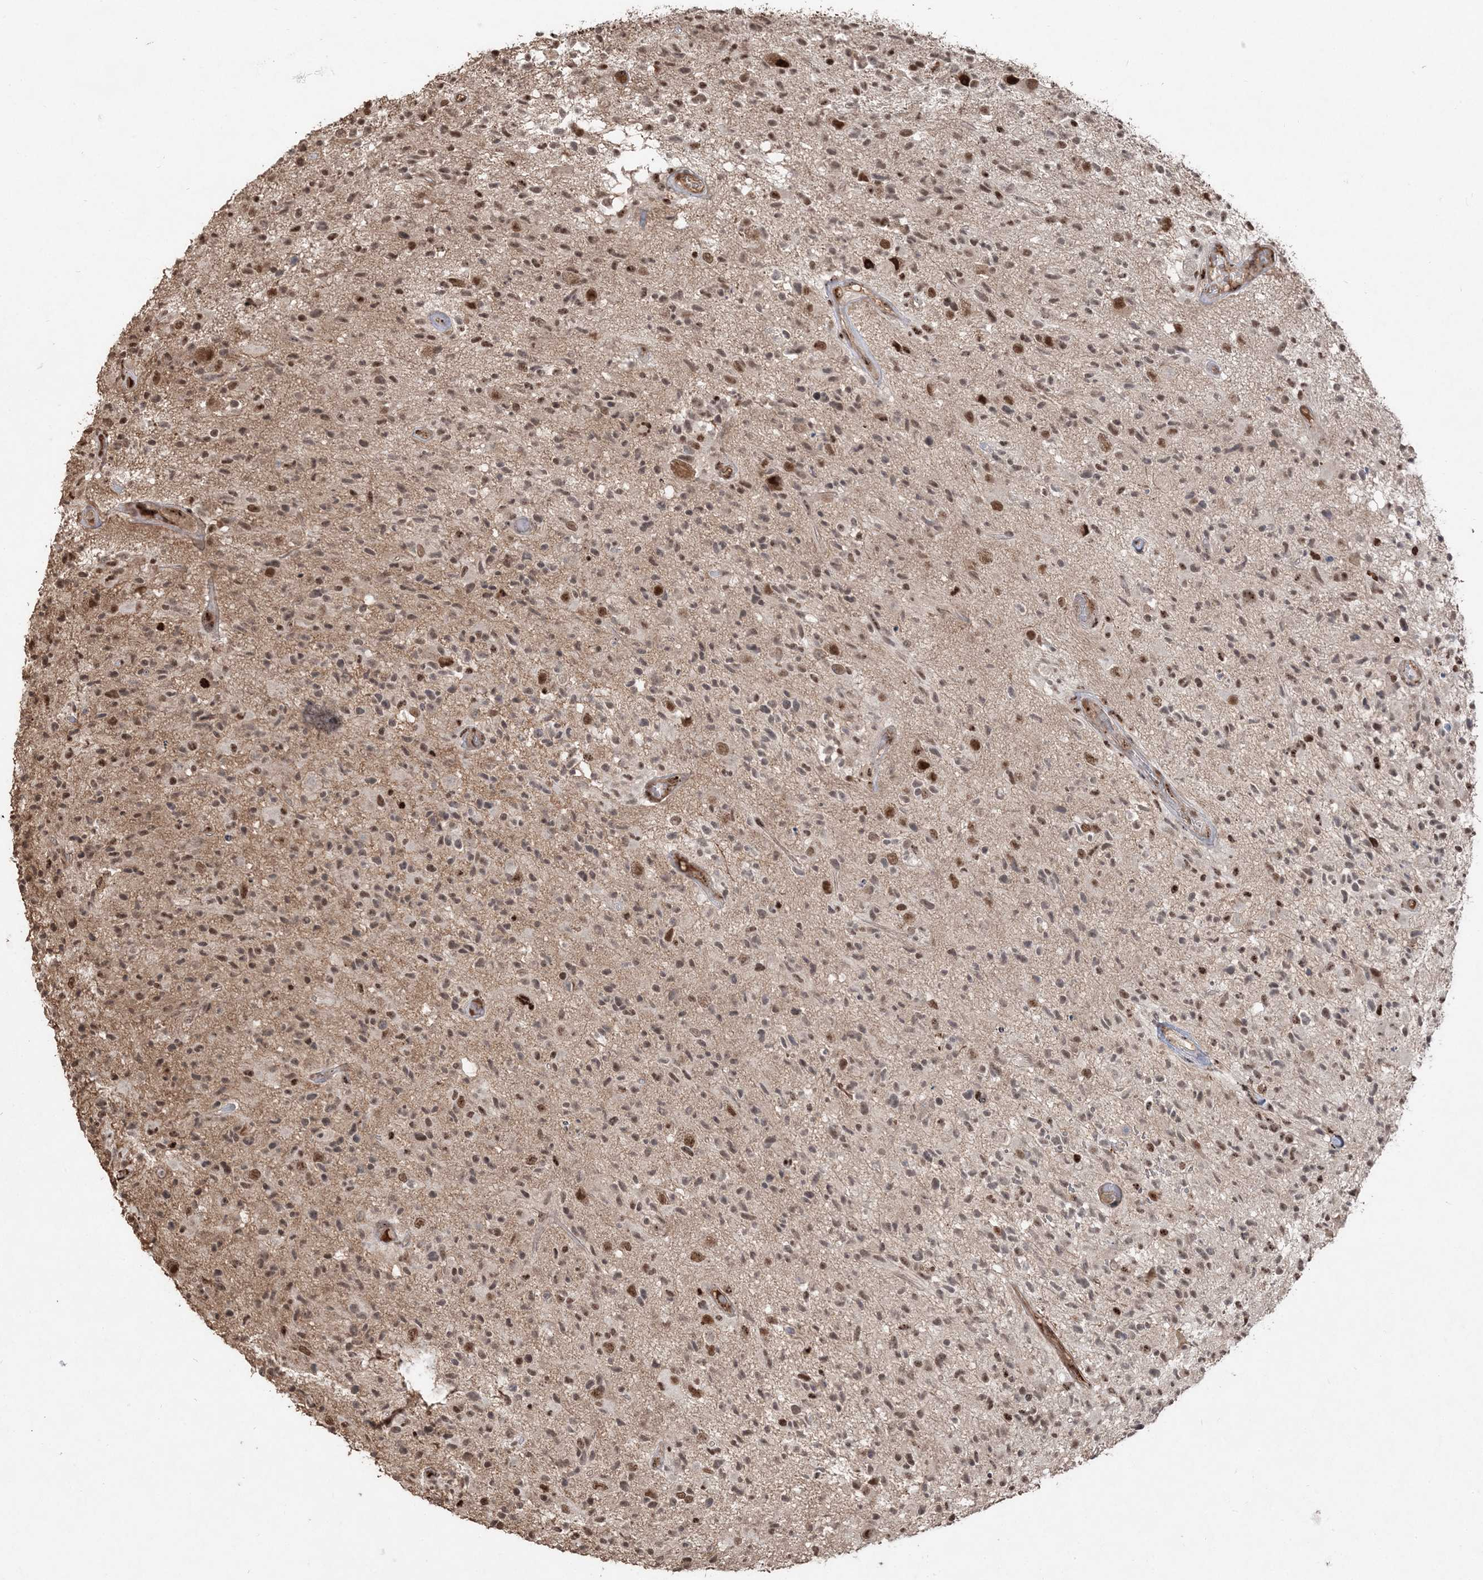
{"staining": {"intensity": "moderate", "quantity": ">75%", "location": "nuclear"}, "tissue": "glioma", "cell_type": "Tumor cells", "image_type": "cancer", "snomed": [{"axis": "morphology", "description": "Glioma, malignant, High grade"}, {"axis": "morphology", "description": "Glioblastoma, NOS"}, {"axis": "topography", "description": "Brain"}], "caption": "The immunohistochemical stain highlights moderate nuclear positivity in tumor cells of glioblastoma tissue.", "gene": "RBM17", "patient": {"sex": "male", "age": 60}}